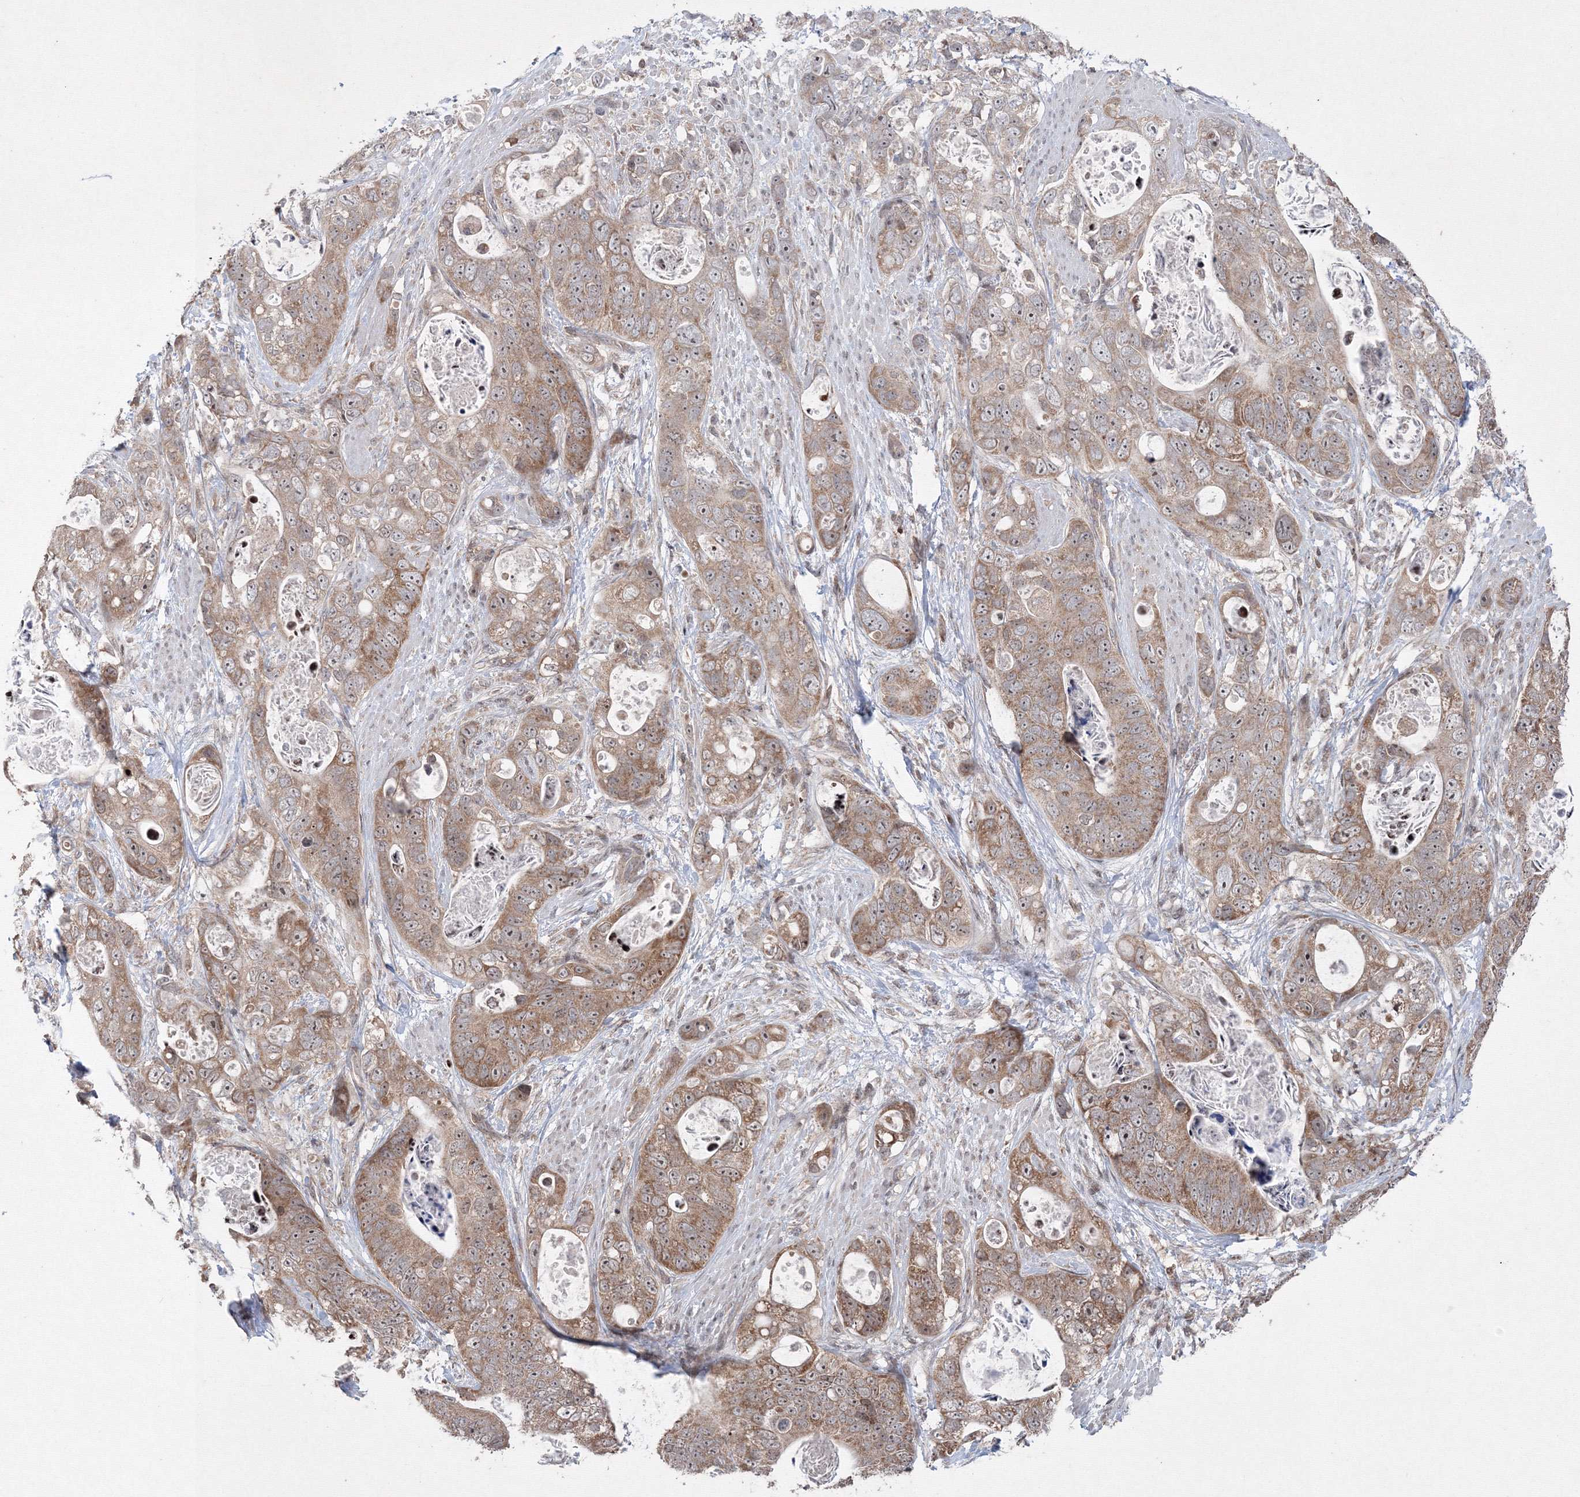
{"staining": {"intensity": "moderate", "quantity": ">75%", "location": "cytoplasmic/membranous"}, "tissue": "stomach cancer", "cell_type": "Tumor cells", "image_type": "cancer", "snomed": [{"axis": "morphology", "description": "Adenocarcinoma, NOS"}, {"axis": "topography", "description": "Stomach"}], "caption": "Immunohistochemistry (IHC) image of neoplastic tissue: stomach cancer (adenocarcinoma) stained using immunohistochemistry (IHC) exhibits medium levels of moderate protein expression localized specifically in the cytoplasmic/membranous of tumor cells, appearing as a cytoplasmic/membranous brown color.", "gene": "MKRN2", "patient": {"sex": "female", "age": 89}}